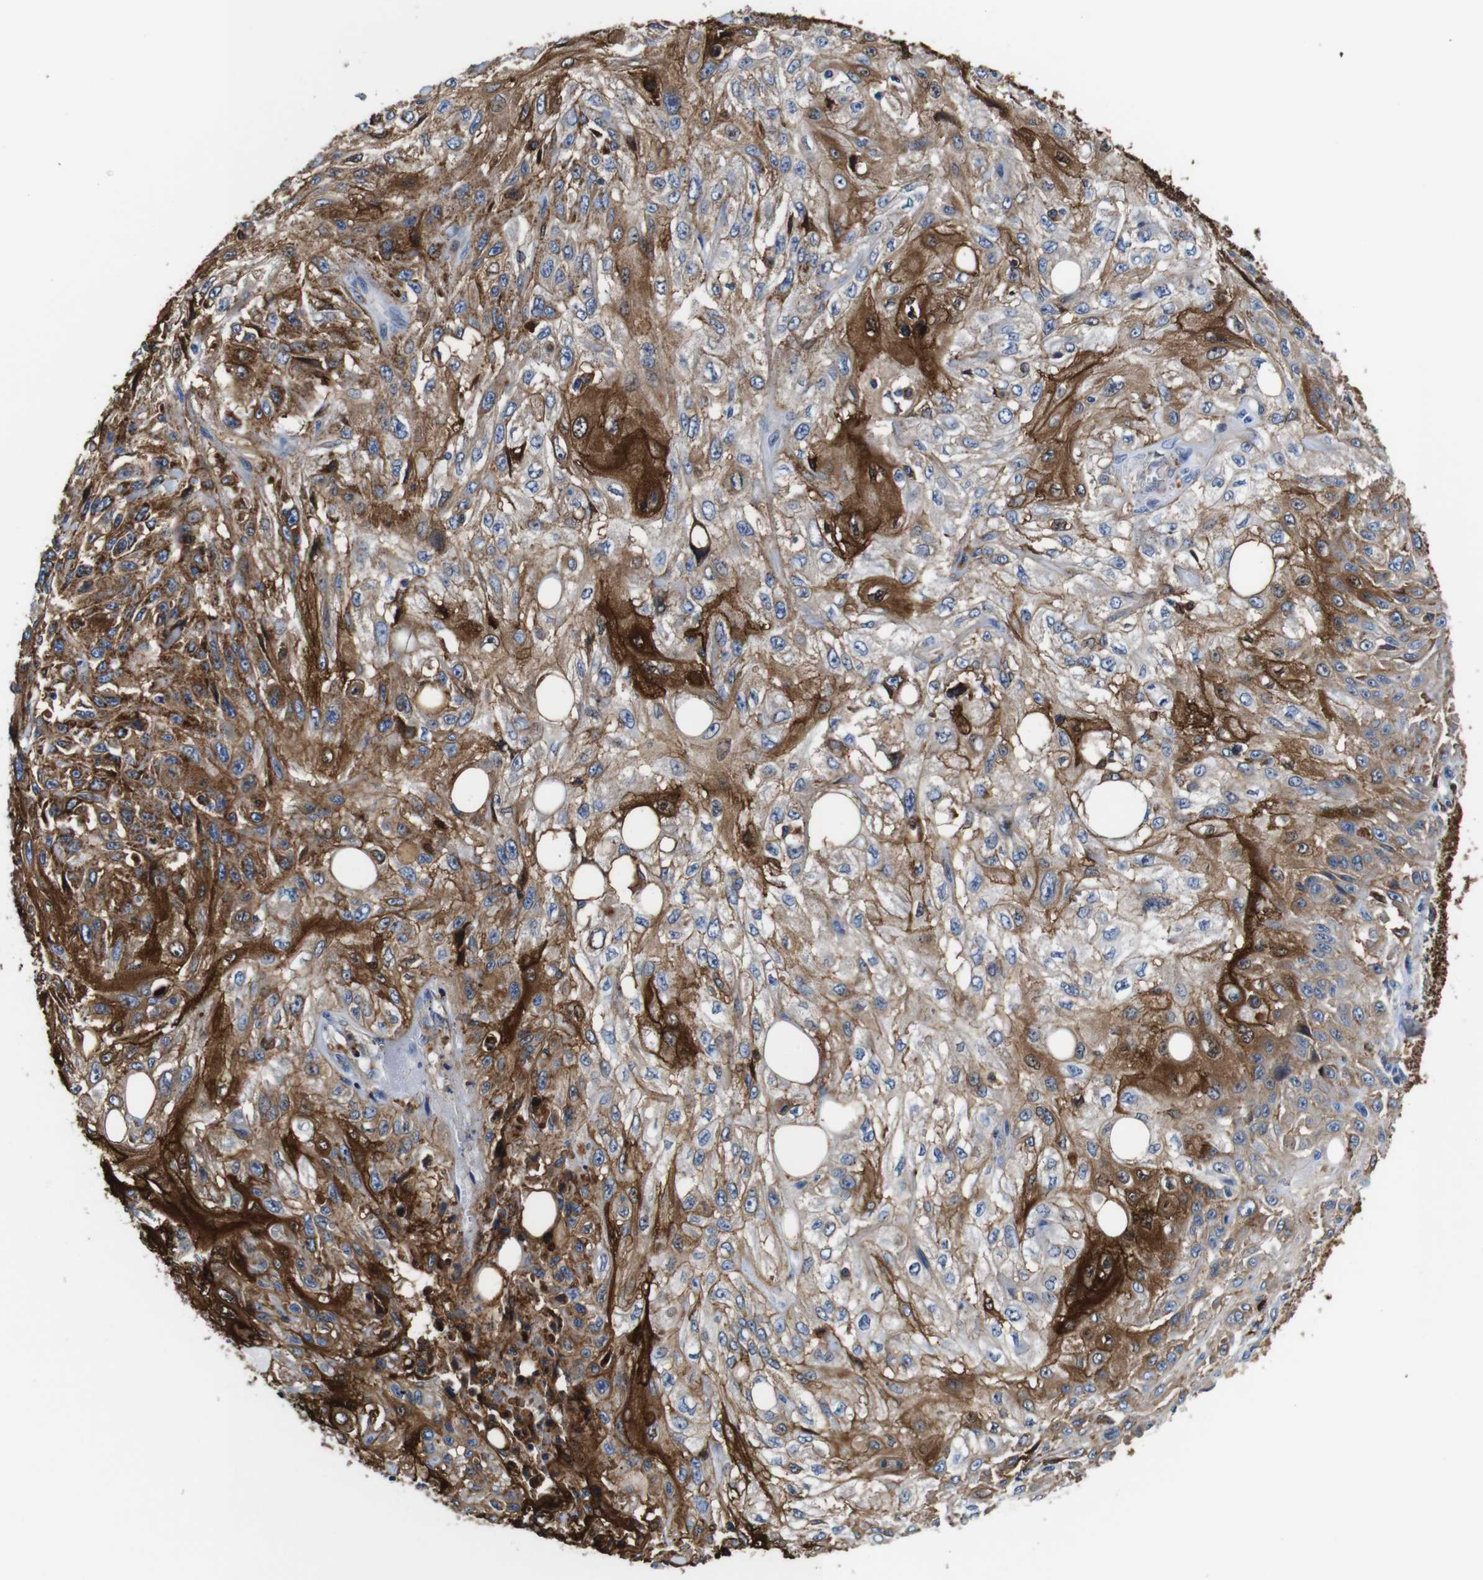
{"staining": {"intensity": "strong", "quantity": ">75%", "location": "cytoplasmic/membranous"}, "tissue": "skin cancer", "cell_type": "Tumor cells", "image_type": "cancer", "snomed": [{"axis": "morphology", "description": "Squamous cell carcinoma, NOS"}, {"axis": "topography", "description": "Skin"}], "caption": "Strong cytoplasmic/membranous positivity for a protein is appreciated in about >75% of tumor cells of skin cancer (squamous cell carcinoma) using immunohistochemistry.", "gene": "ANXA1", "patient": {"sex": "male", "age": 75}}